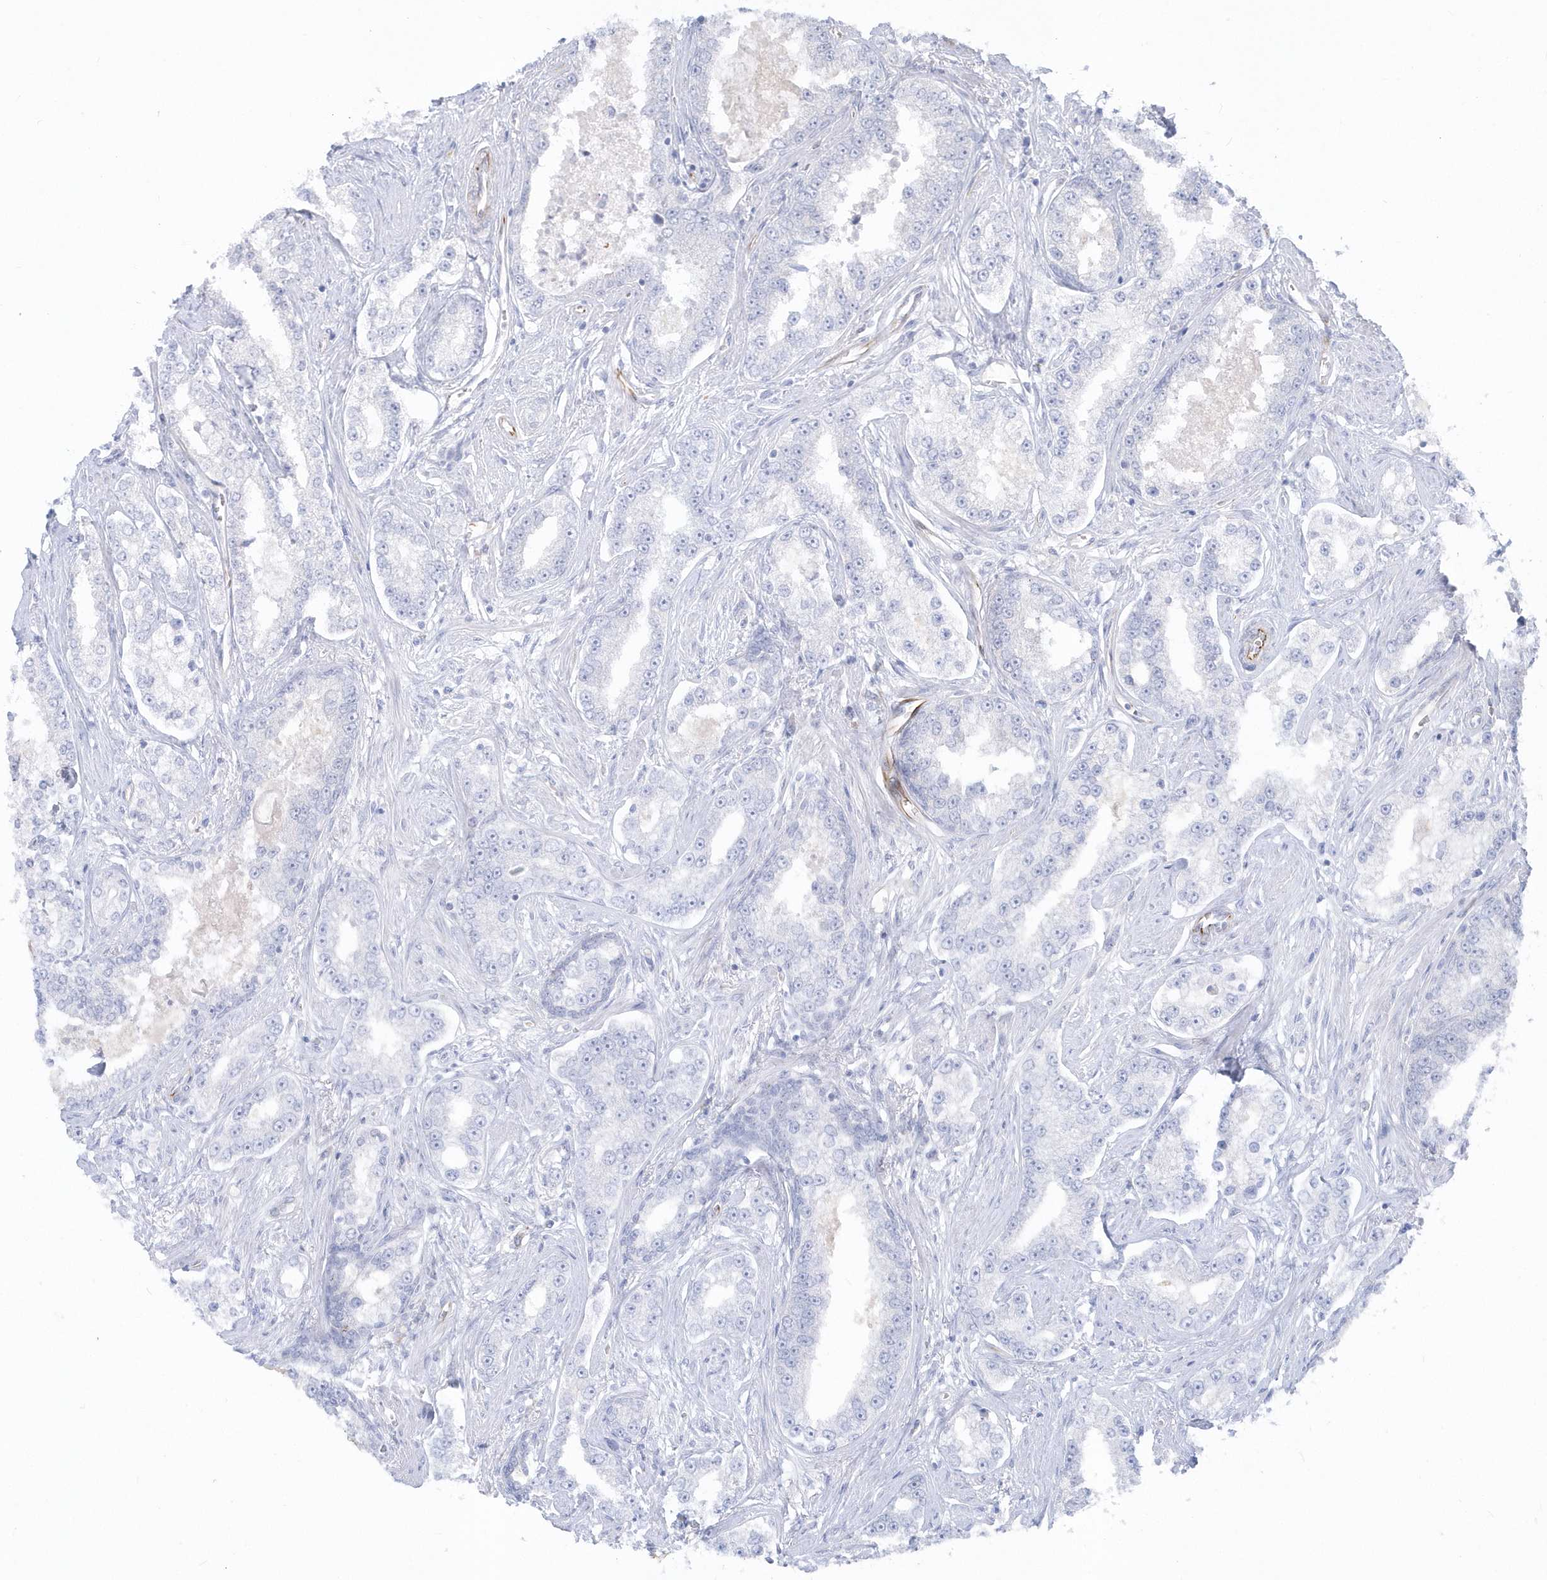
{"staining": {"intensity": "negative", "quantity": "none", "location": "none"}, "tissue": "prostate cancer", "cell_type": "Tumor cells", "image_type": "cancer", "snomed": [{"axis": "morphology", "description": "Normal tissue, NOS"}, {"axis": "morphology", "description": "Adenocarcinoma, High grade"}, {"axis": "topography", "description": "Prostate"}], "caption": "Immunohistochemical staining of prostate cancer demonstrates no significant expression in tumor cells.", "gene": "PPIL6", "patient": {"sex": "male", "age": 83}}